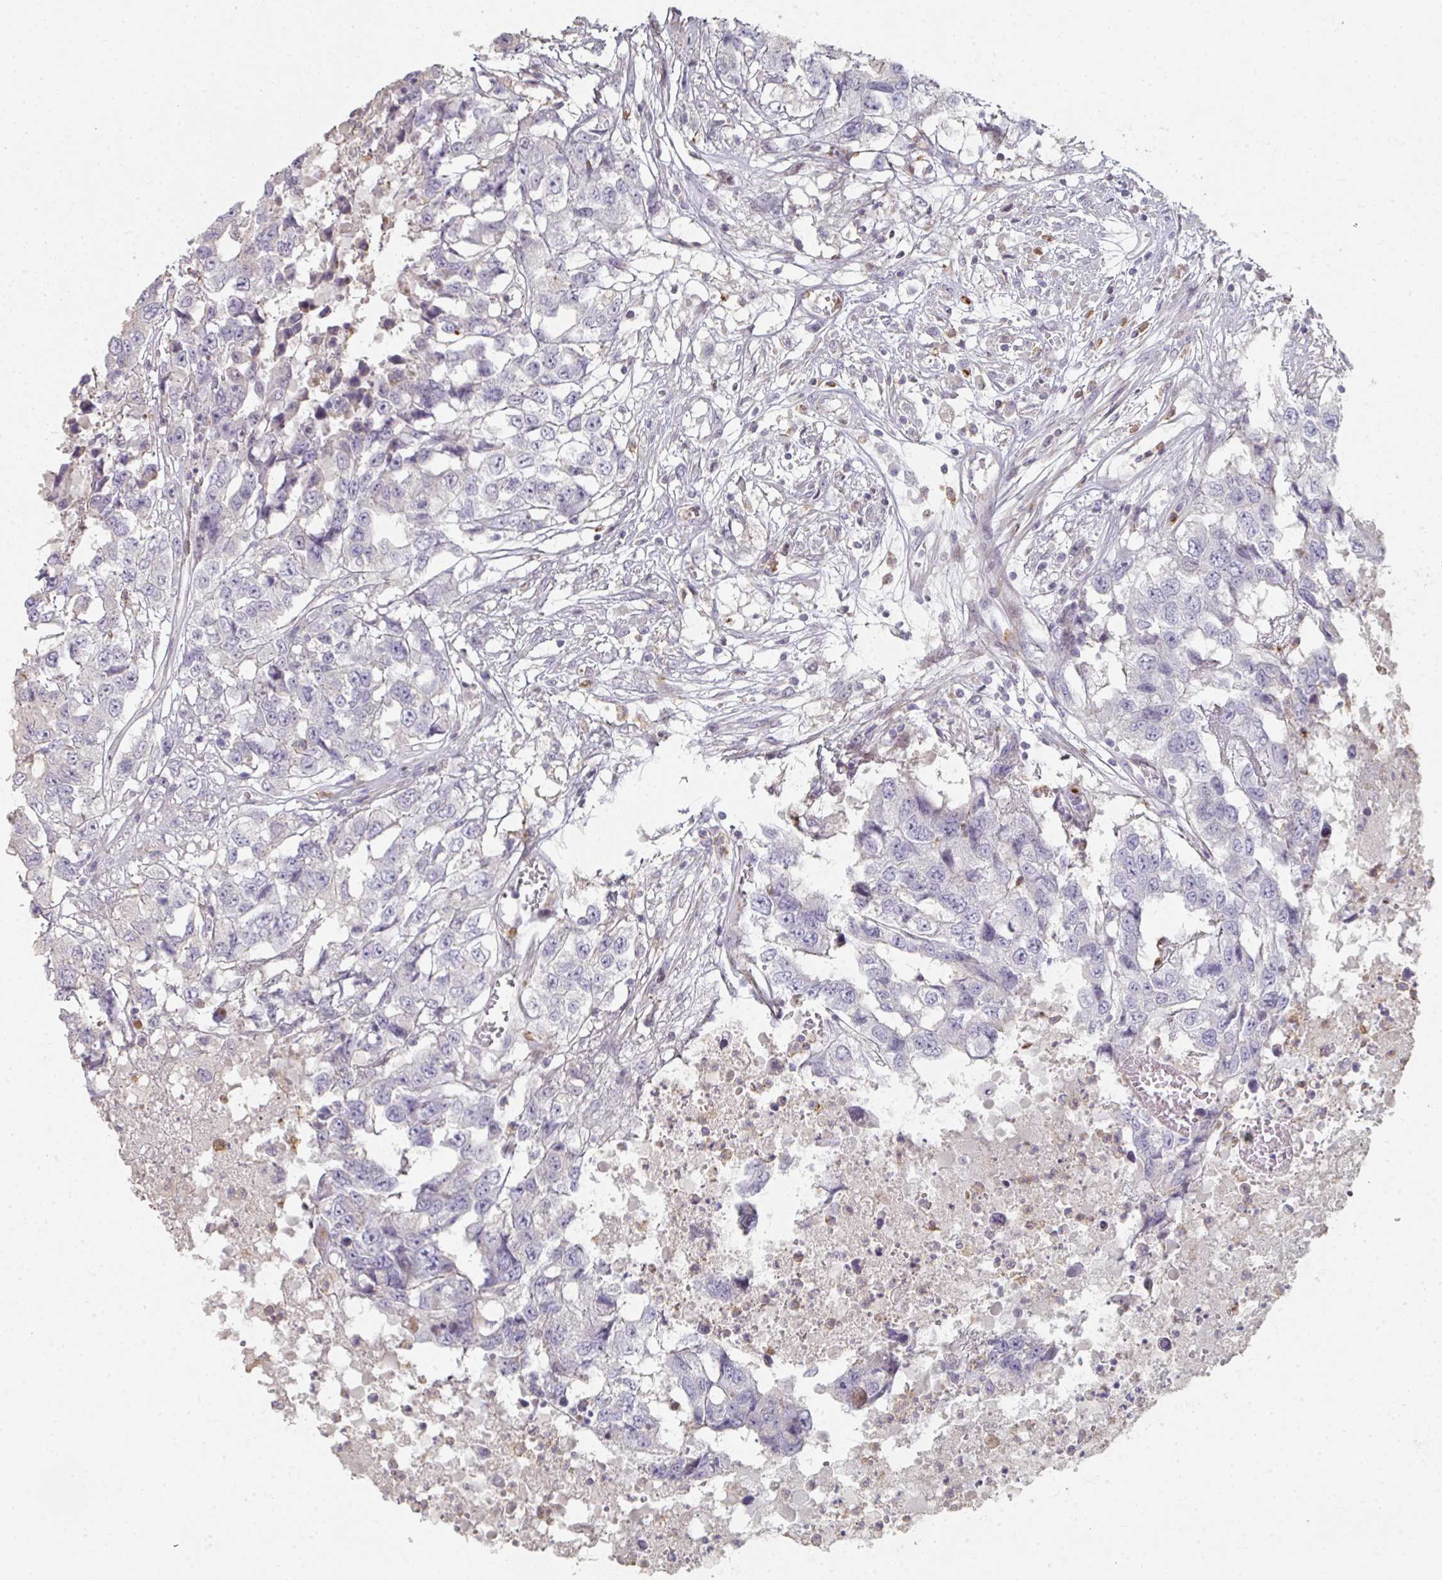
{"staining": {"intensity": "negative", "quantity": "none", "location": "none"}, "tissue": "testis cancer", "cell_type": "Tumor cells", "image_type": "cancer", "snomed": [{"axis": "morphology", "description": "Carcinoma, Embryonal, NOS"}, {"axis": "topography", "description": "Testis"}], "caption": "Image shows no protein expression in tumor cells of testis cancer (embryonal carcinoma) tissue. (IHC, brightfield microscopy, high magnification).", "gene": "A1CF", "patient": {"sex": "male", "age": 83}}